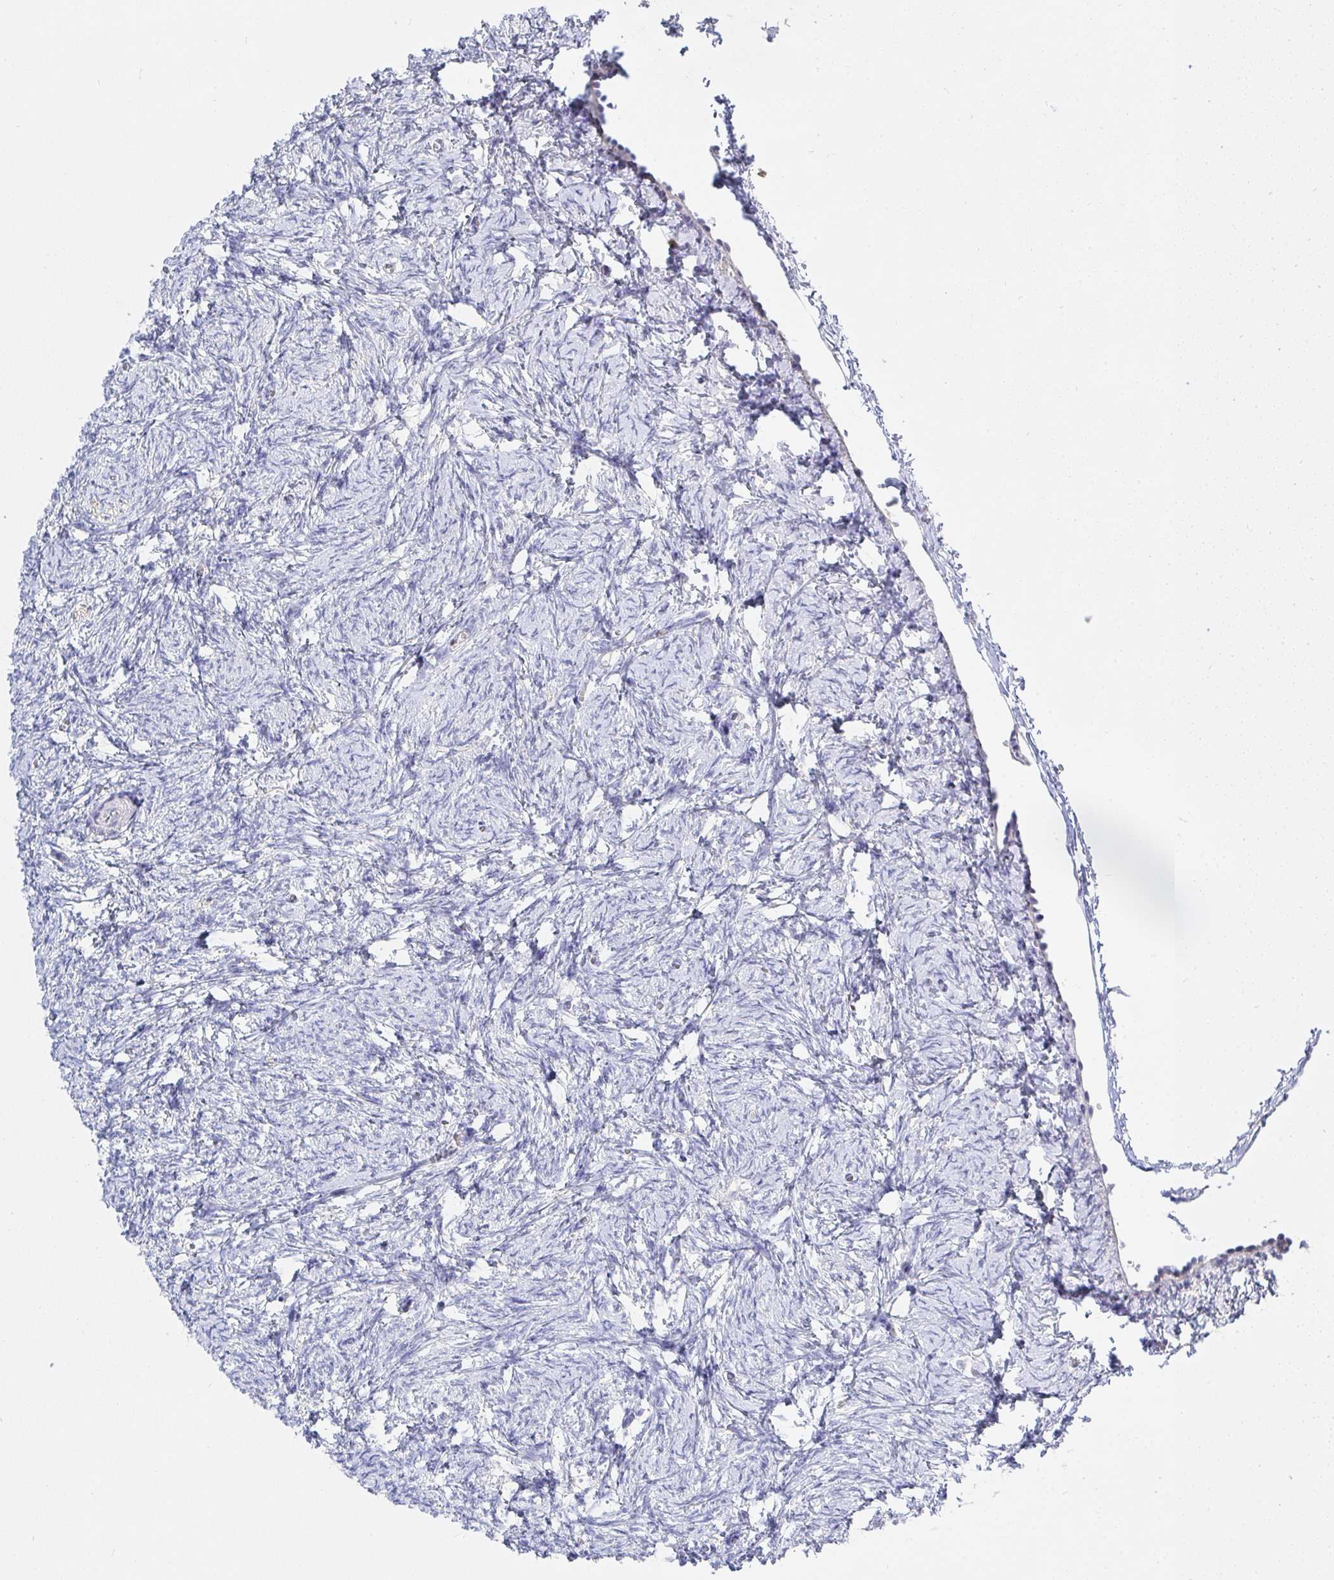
{"staining": {"intensity": "weak", "quantity": "25%-75%", "location": "cytoplasmic/membranous"}, "tissue": "ovary", "cell_type": "Follicle cells", "image_type": "normal", "snomed": [{"axis": "morphology", "description": "Normal tissue, NOS"}, {"axis": "topography", "description": "Ovary"}], "caption": "Protein staining of benign ovary exhibits weak cytoplasmic/membranous expression in about 25%-75% of follicle cells. (Brightfield microscopy of DAB IHC at high magnification).", "gene": "ZNF561", "patient": {"sex": "female", "age": 41}}